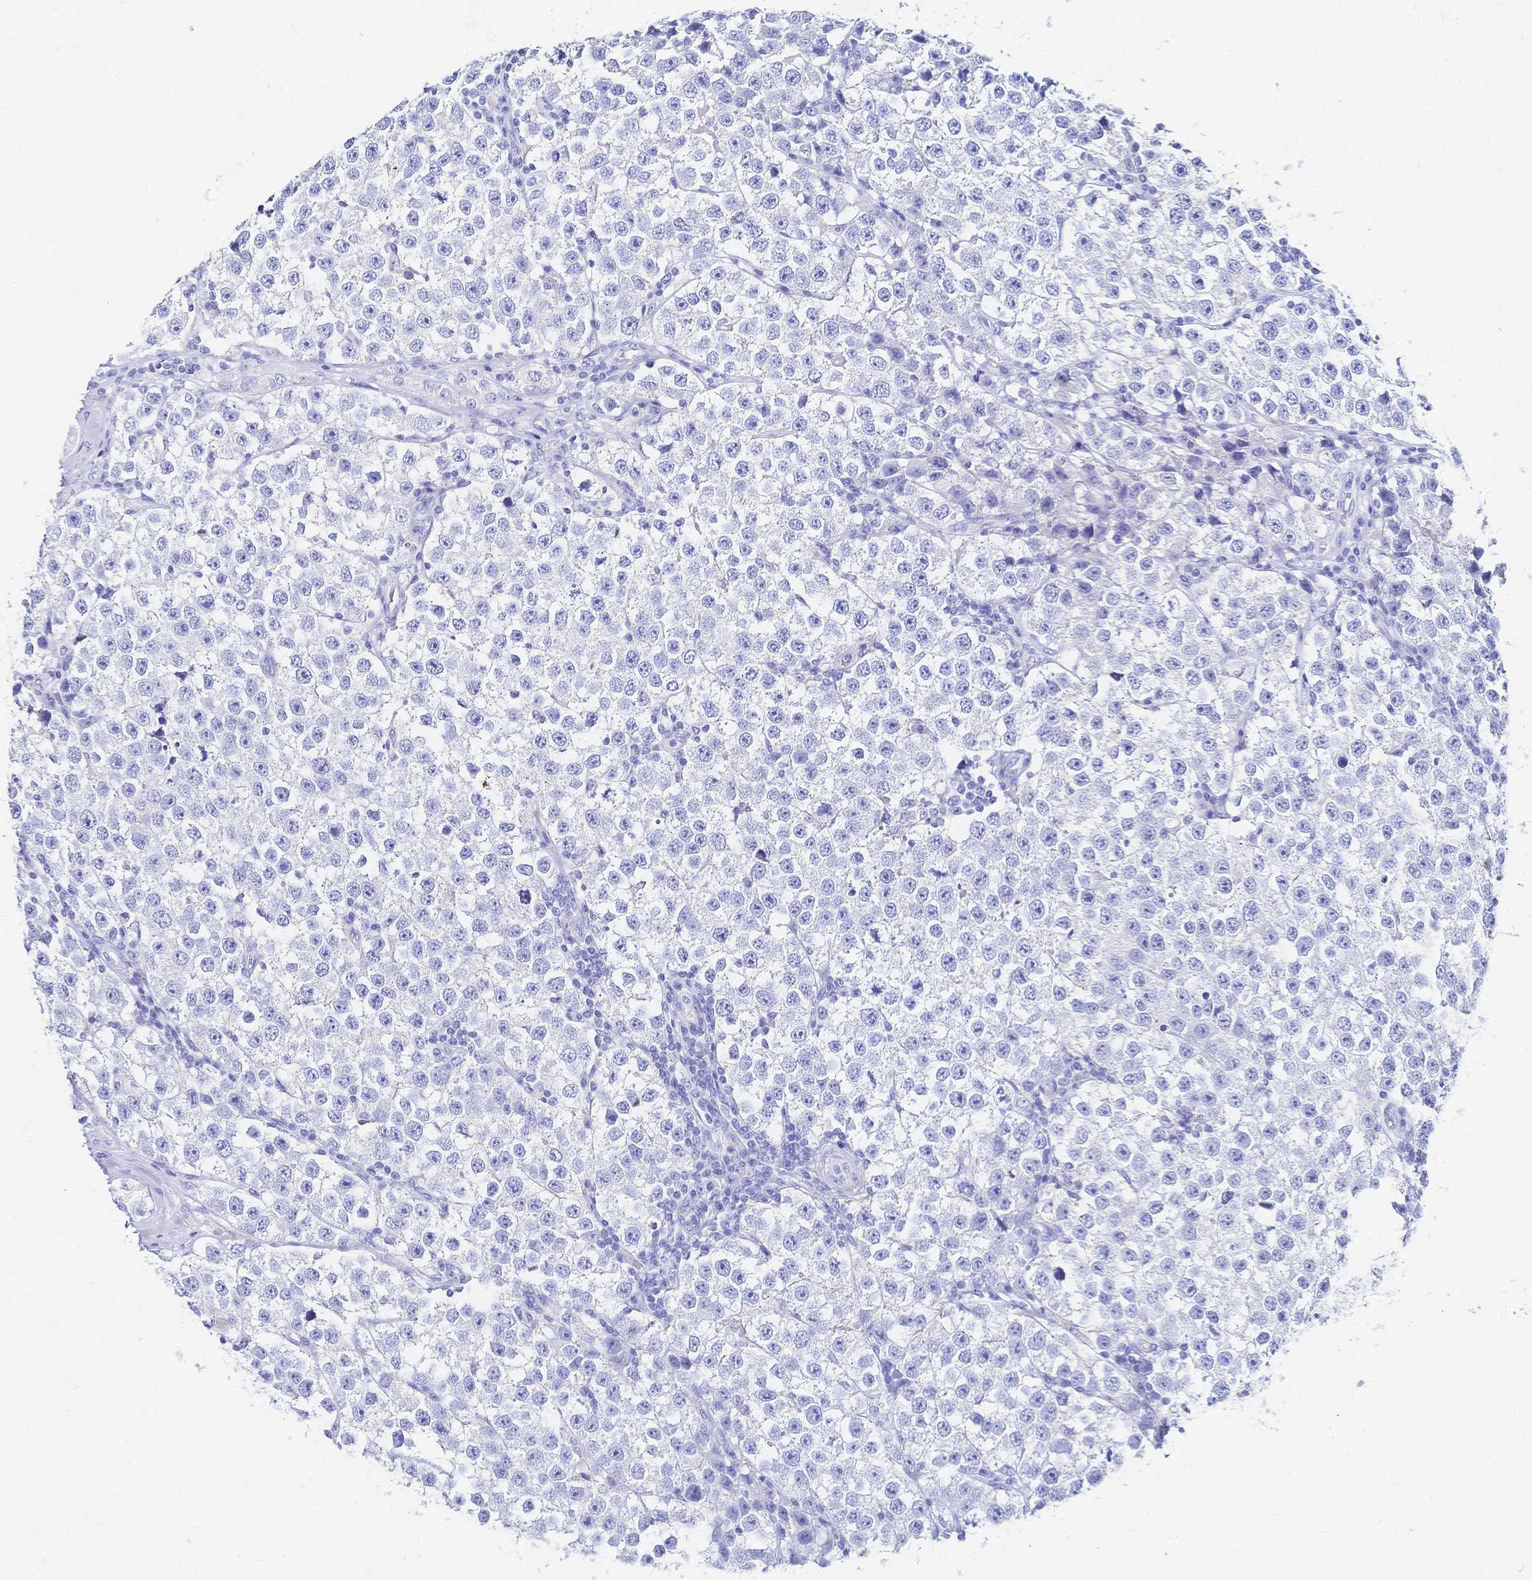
{"staining": {"intensity": "negative", "quantity": "none", "location": "none"}, "tissue": "testis cancer", "cell_type": "Tumor cells", "image_type": "cancer", "snomed": [{"axis": "morphology", "description": "Seminoma, NOS"}, {"axis": "topography", "description": "Testis"}], "caption": "Immunohistochemical staining of human testis cancer shows no significant staining in tumor cells.", "gene": "SLC5A1", "patient": {"sex": "male", "age": 34}}